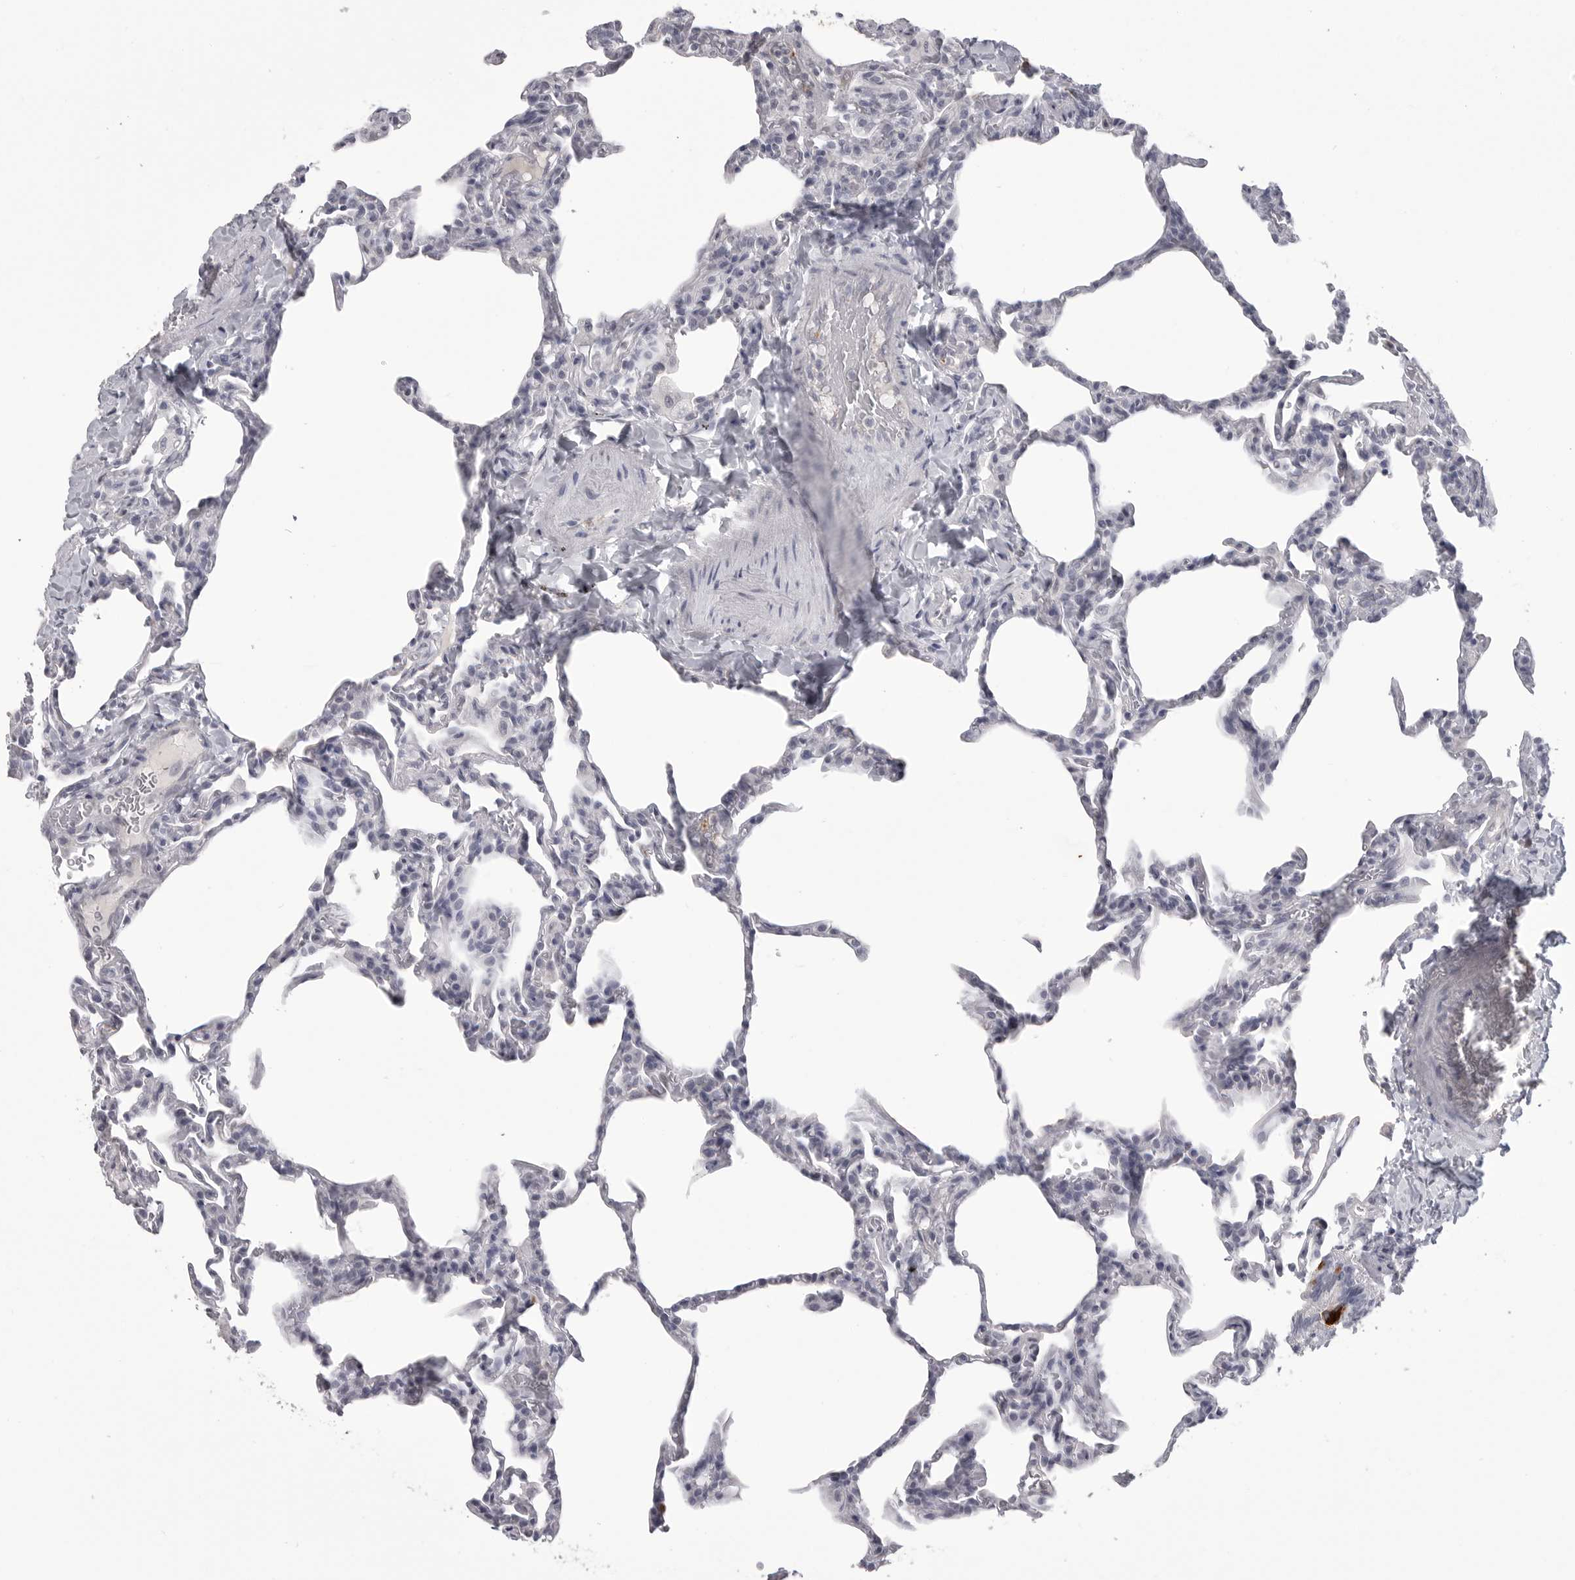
{"staining": {"intensity": "negative", "quantity": "none", "location": "none"}, "tissue": "lung", "cell_type": "Alveolar cells", "image_type": "normal", "snomed": [{"axis": "morphology", "description": "Normal tissue, NOS"}, {"axis": "topography", "description": "Lung"}], "caption": "This is an immunohistochemistry (IHC) histopathology image of unremarkable human lung. There is no staining in alveolar cells.", "gene": "TIMP1", "patient": {"sex": "male", "age": 20}}